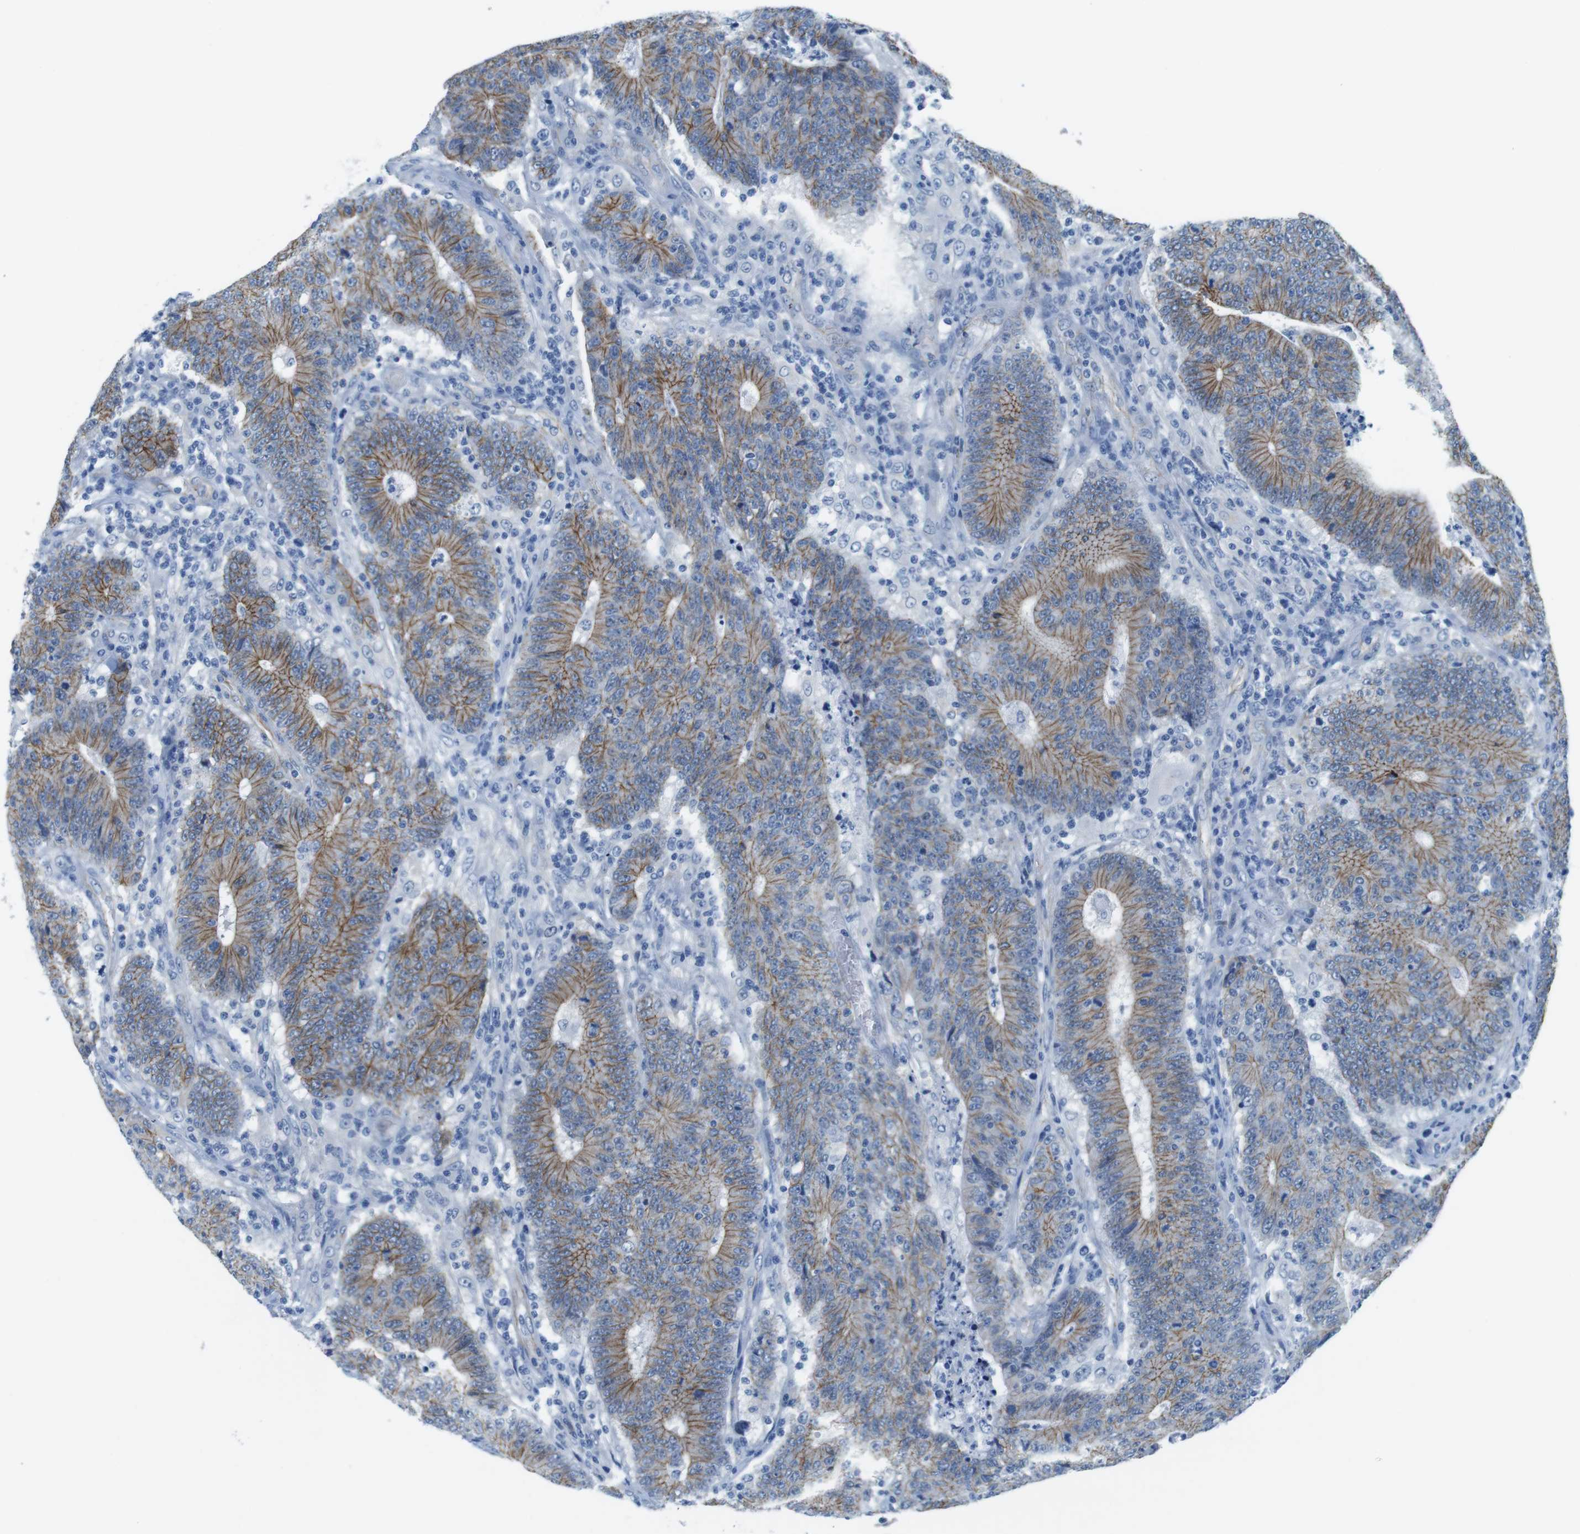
{"staining": {"intensity": "moderate", "quantity": ">75%", "location": "cytoplasmic/membranous"}, "tissue": "colorectal cancer", "cell_type": "Tumor cells", "image_type": "cancer", "snomed": [{"axis": "morphology", "description": "Normal tissue, NOS"}, {"axis": "morphology", "description": "Adenocarcinoma, NOS"}, {"axis": "topography", "description": "Colon"}], "caption": "Adenocarcinoma (colorectal) stained with a protein marker exhibits moderate staining in tumor cells.", "gene": "SLC6A6", "patient": {"sex": "female", "age": 75}}